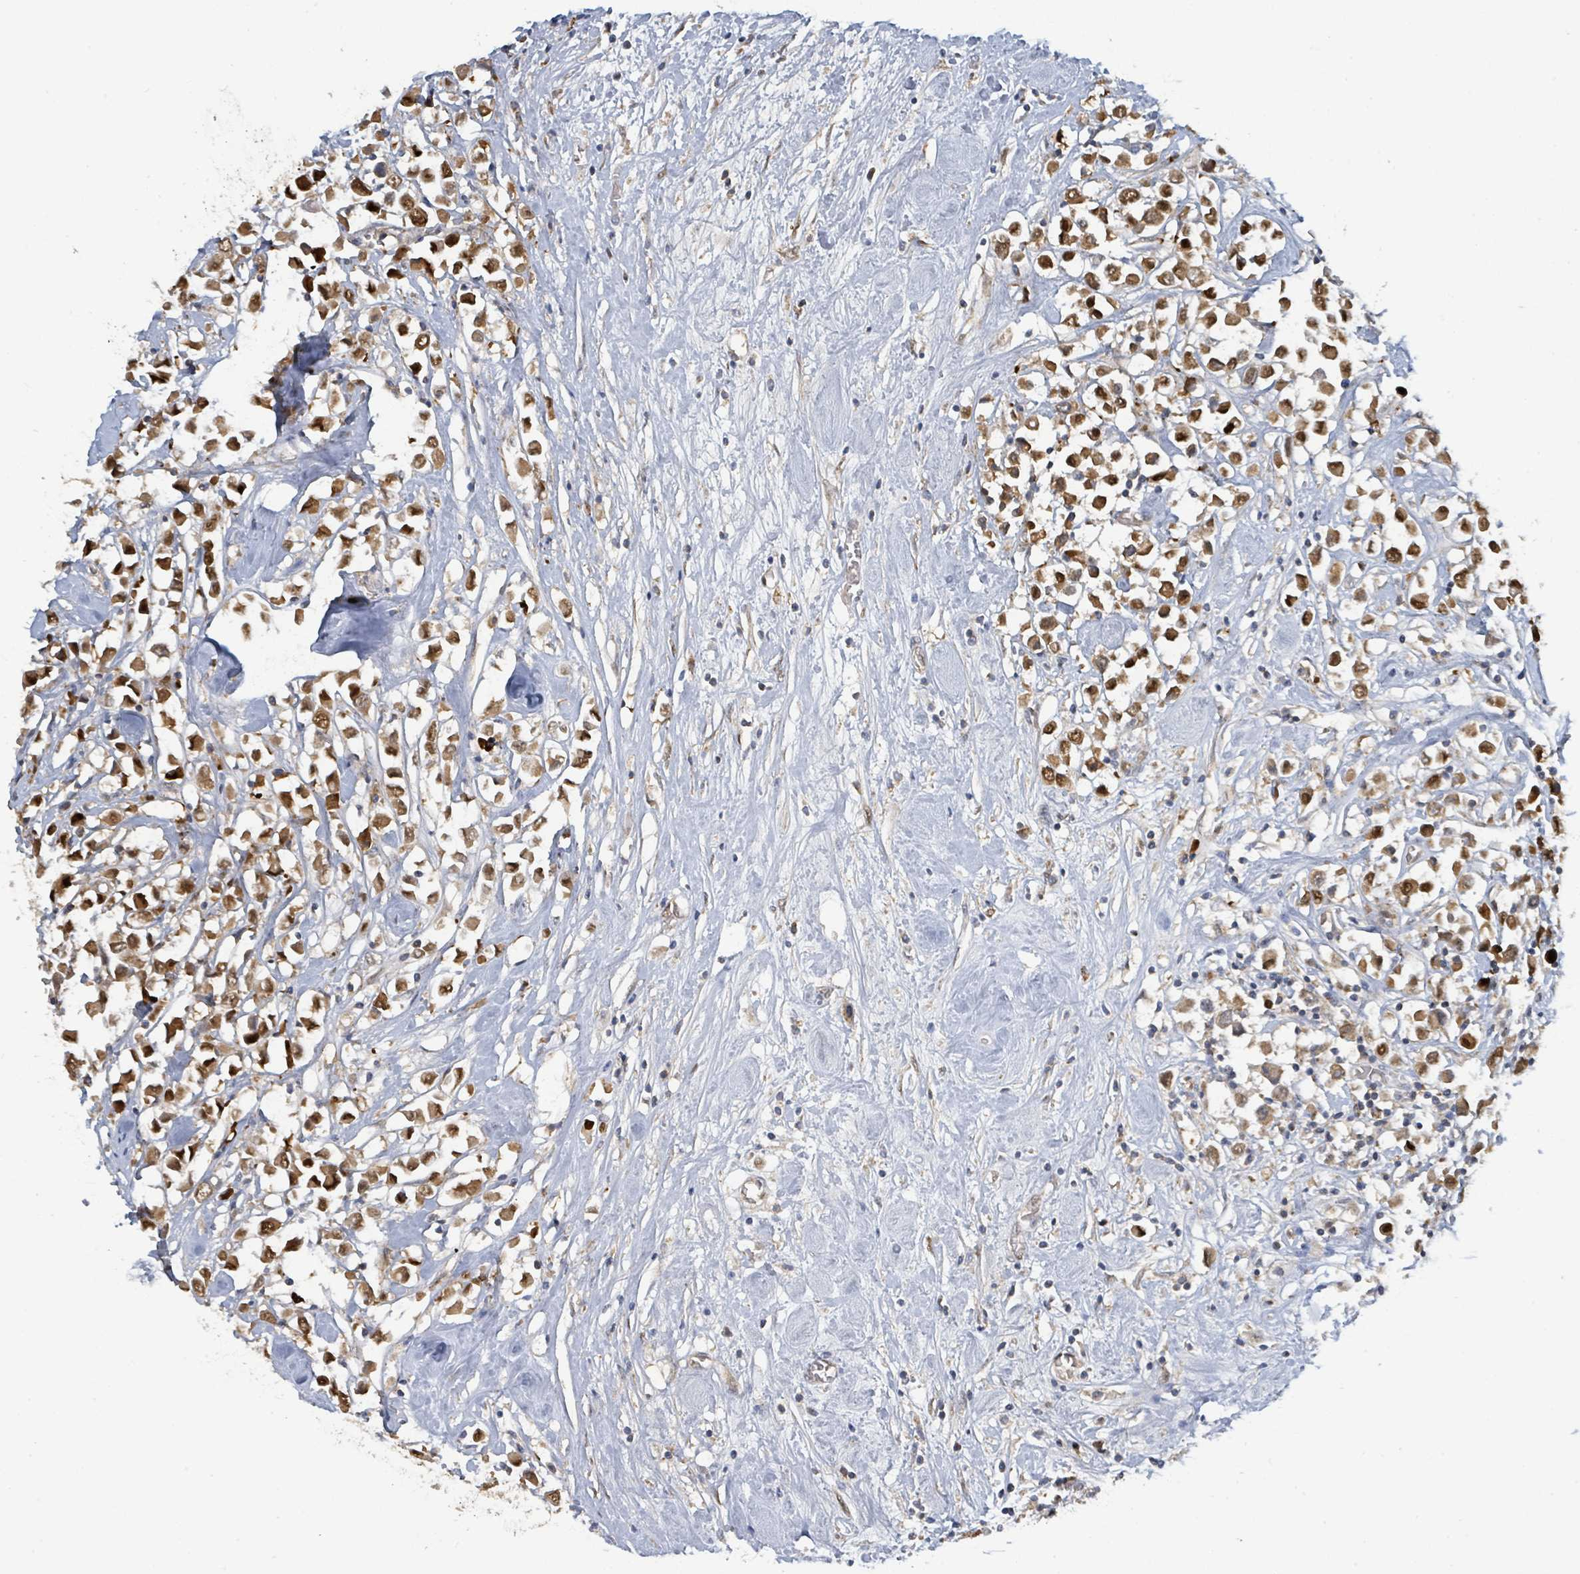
{"staining": {"intensity": "moderate", "quantity": ">75%", "location": "cytoplasmic/membranous,nuclear"}, "tissue": "breast cancer", "cell_type": "Tumor cells", "image_type": "cancer", "snomed": [{"axis": "morphology", "description": "Duct carcinoma"}, {"axis": "topography", "description": "Breast"}], "caption": "A high-resolution histopathology image shows IHC staining of invasive ductal carcinoma (breast), which demonstrates moderate cytoplasmic/membranous and nuclear positivity in about >75% of tumor cells. The staining is performed using DAB brown chromogen to label protein expression. The nuclei are counter-stained blue using hematoxylin.", "gene": "PSMB7", "patient": {"sex": "female", "age": 61}}